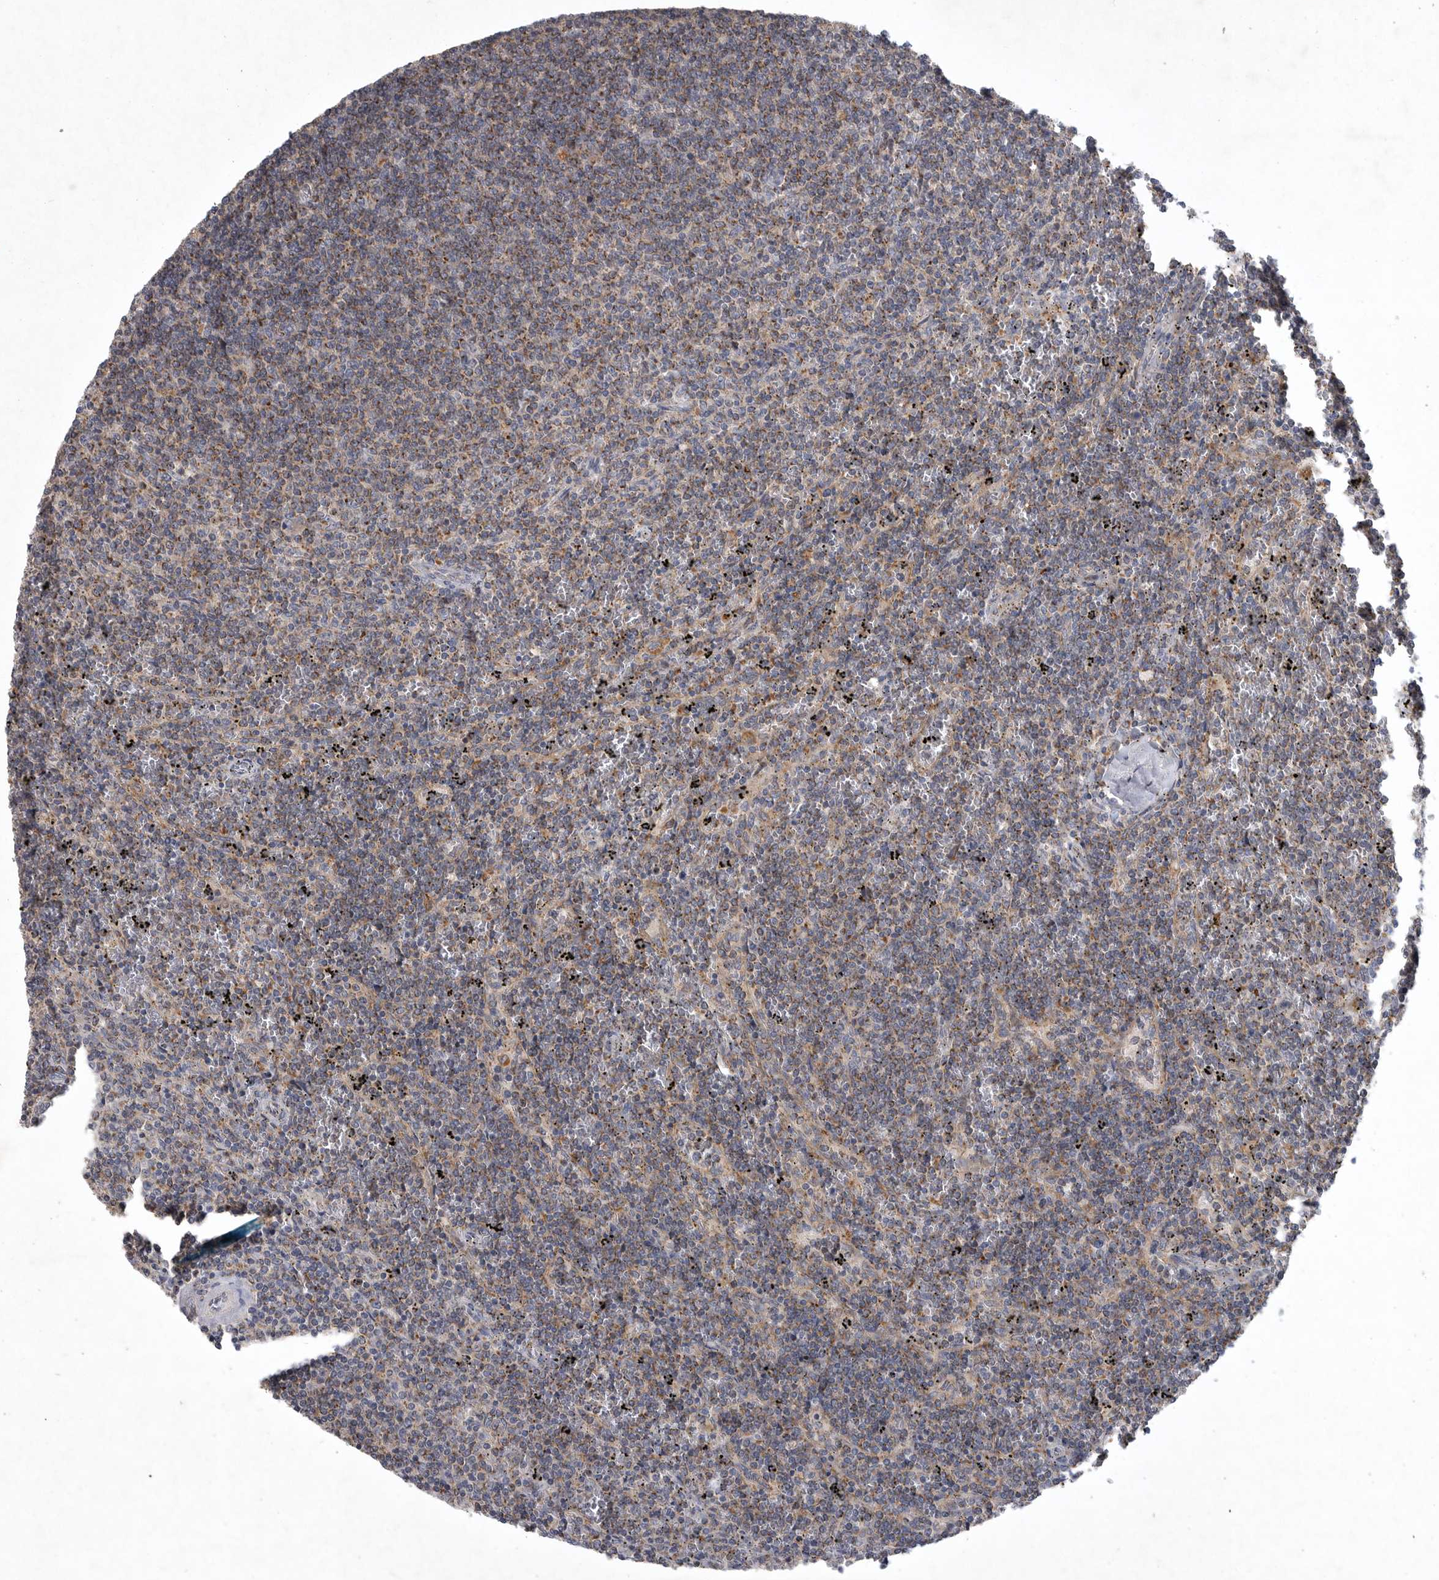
{"staining": {"intensity": "weak", "quantity": ">75%", "location": "cytoplasmic/membranous"}, "tissue": "lymphoma", "cell_type": "Tumor cells", "image_type": "cancer", "snomed": [{"axis": "morphology", "description": "Malignant lymphoma, non-Hodgkin's type, Low grade"}, {"axis": "topography", "description": "Spleen"}], "caption": "Weak cytoplasmic/membranous staining for a protein is identified in approximately >75% of tumor cells of malignant lymphoma, non-Hodgkin's type (low-grade) using immunohistochemistry.", "gene": "LAMTOR3", "patient": {"sex": "female", "age": 50}}